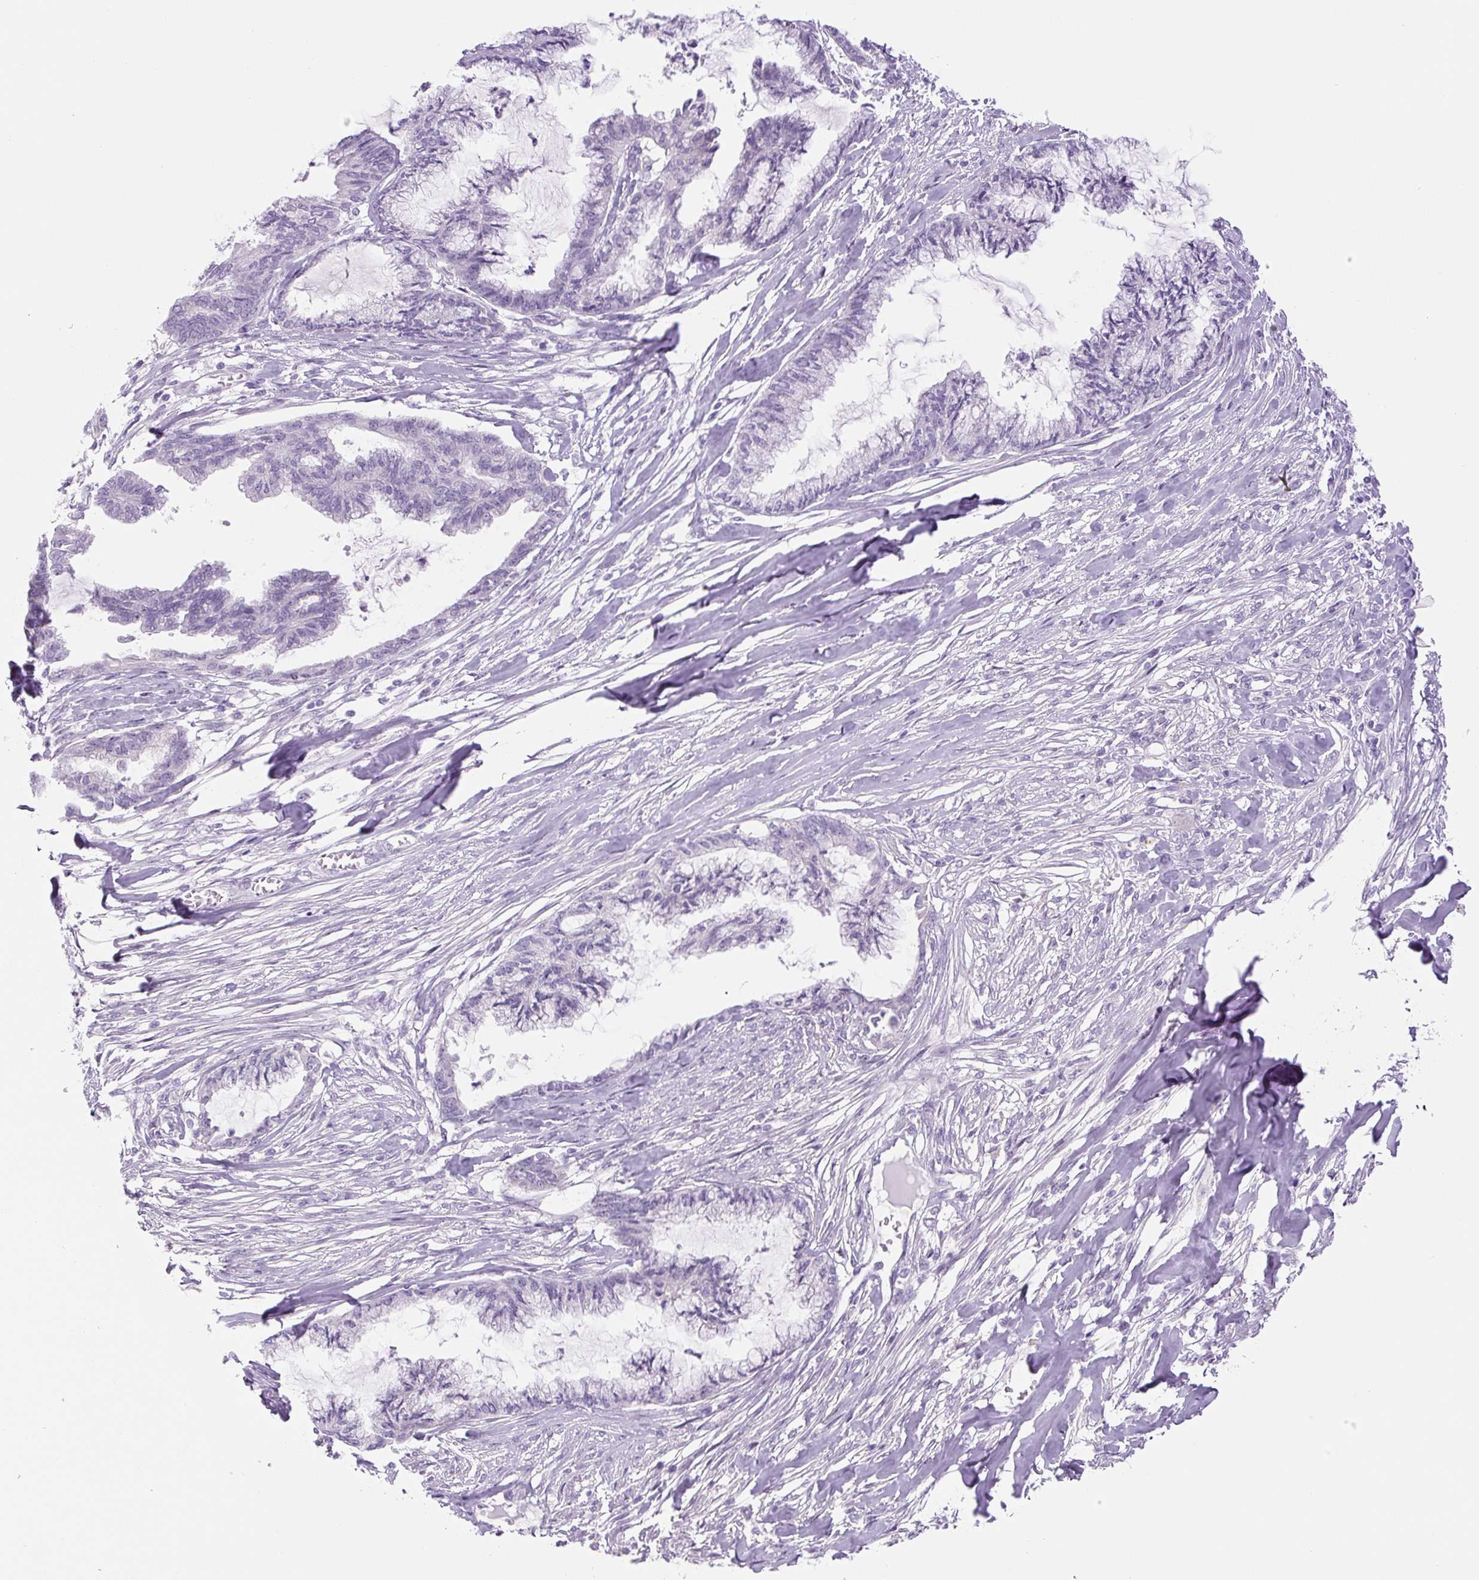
{"staining": {"intensity": "negative", "quantity": "none", "location": "none"}, "tissue": "endometrial cancer", "cell_type": "Tumor cells", "image_type": "cancer", "snomed": [{"axis": "morphology", "description": "Adenocarcinoma, NOS"}, {"axis": "topography", "description": "Endometrium"}], "caption": "This is a histopathology image of immunohistochemistry (IHC) staining of adenocarcinoma (endometrial), which shows no positivity in tumor cells. Brightfield microscopy of immunohistochemistry (IHC) stained with DAB (3,3'-diaminobenzidine) (brown) and hematoxylin (blue), captured at high magnification.", "gene": "TMEM151B", "patient": {"sex": "female", "age": 86}}